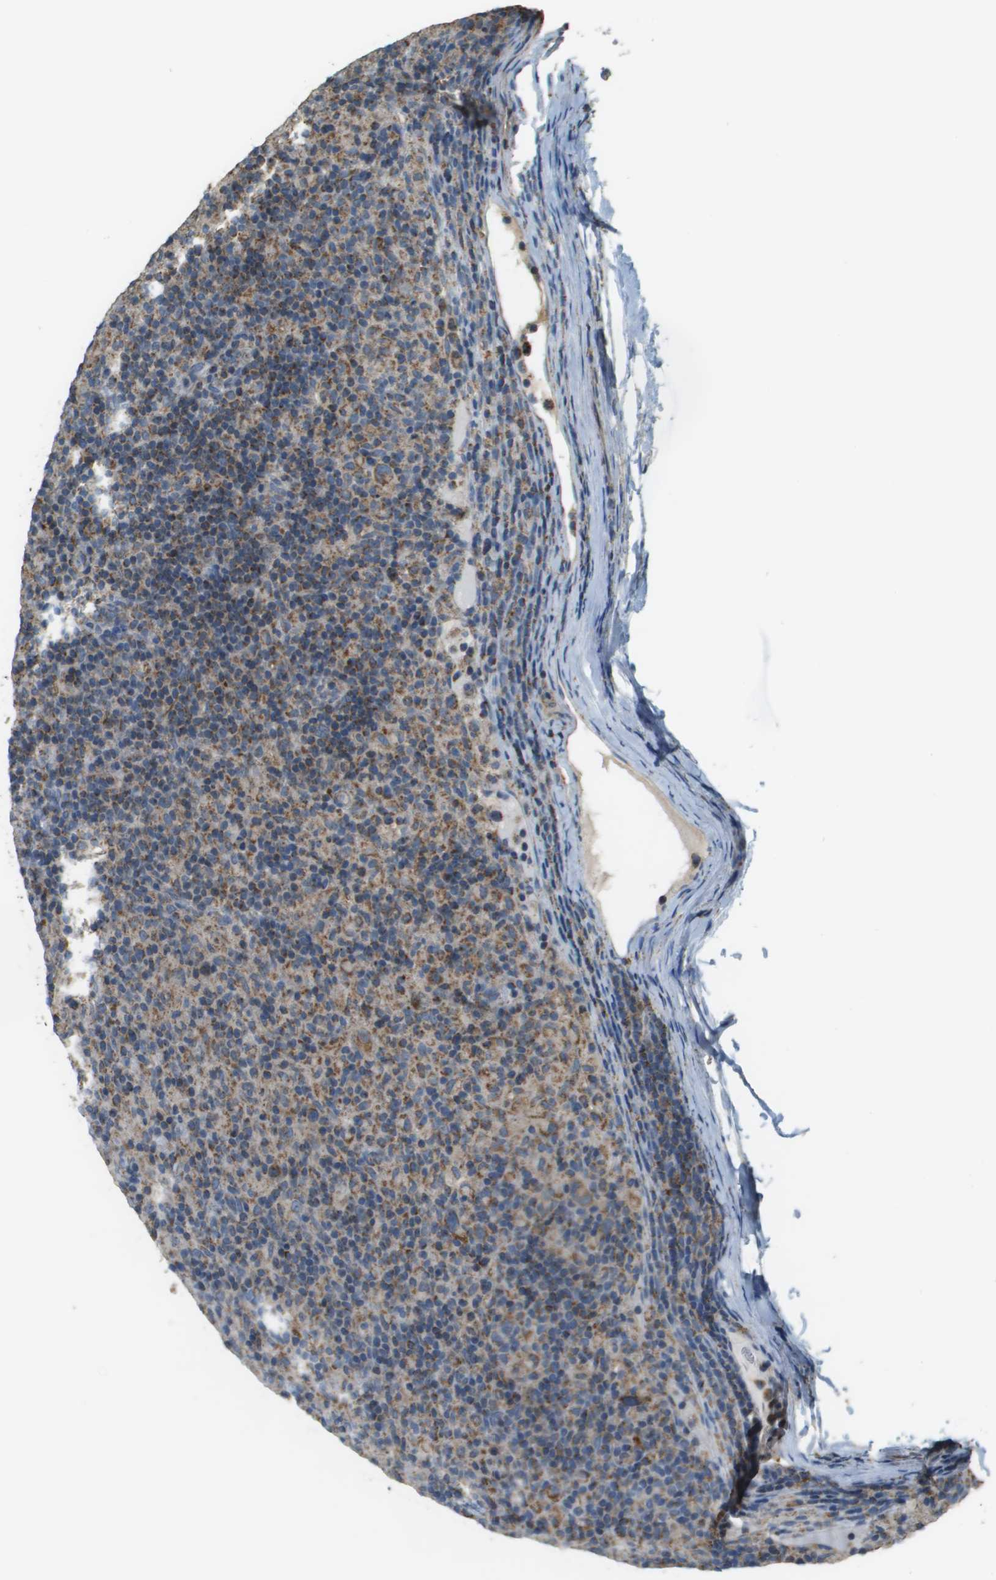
{"staining": {"intensity": "moderate", "quantity": "25%-75%", "location": "cytoplasmic/membranous"}, "tissue": "lymphoma", "cell_type": "Tumor cells", "image_type": "cancer", "snomed": [{"axis": "morphology", "description": "Hodgkin's disease, NOS"}, {"axis": "topography", "description": "Lymph node"}], "caption": "Immunohistochemical staining of lymphoma displays medium levels of moderate cytoplasmic/membranous positivity in about 25%-75% of tumor cells.", "gene": "FH", "patient": {"sex": "male", "age": 70}}